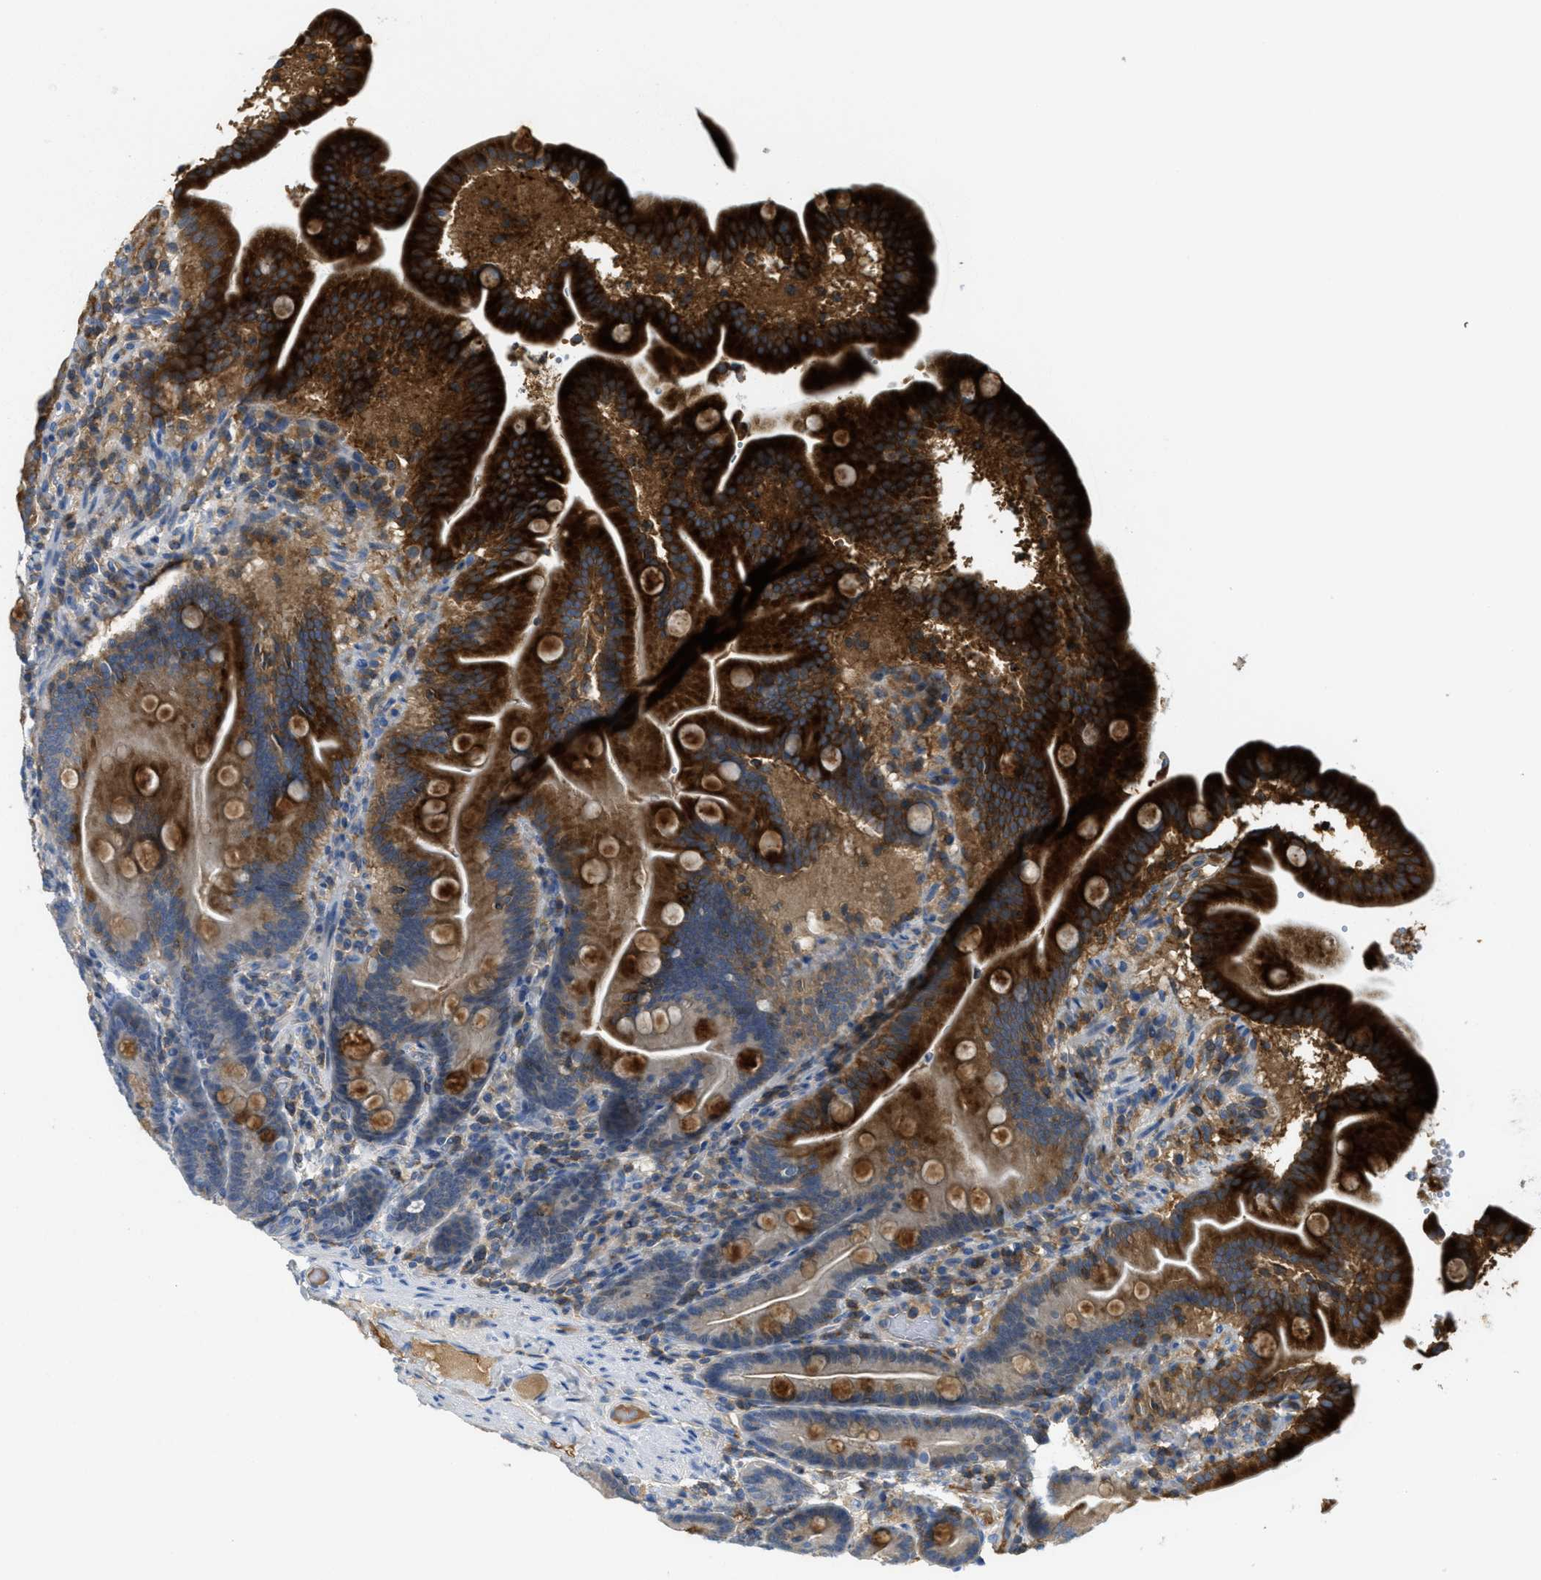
{"staining": {"intensity": "strong", "quantity": ">75%", "location": "cytoplasmic/membranous"}, "tissue": "duodenum", "cell_type": "Glandular cells", "image_type": "normal", "snomed": [{"axis": "morphology", "description": "Normal tissue, NOS"}, {"axis": "topography", "description": "Duodenum"}], "caption": "Duodenum stained with DAB immunohistochemistry shows high levels of strong cytoplasmic/membranous positivity in approximately >75% of glandular cells. The protein of interest is stained brown, and the nuclei are stained in blue (DAB IHC with brightfield microscopy, high magnification).", "gene": "GRIK2", "patient": {"sex": "male", "age": 54}}